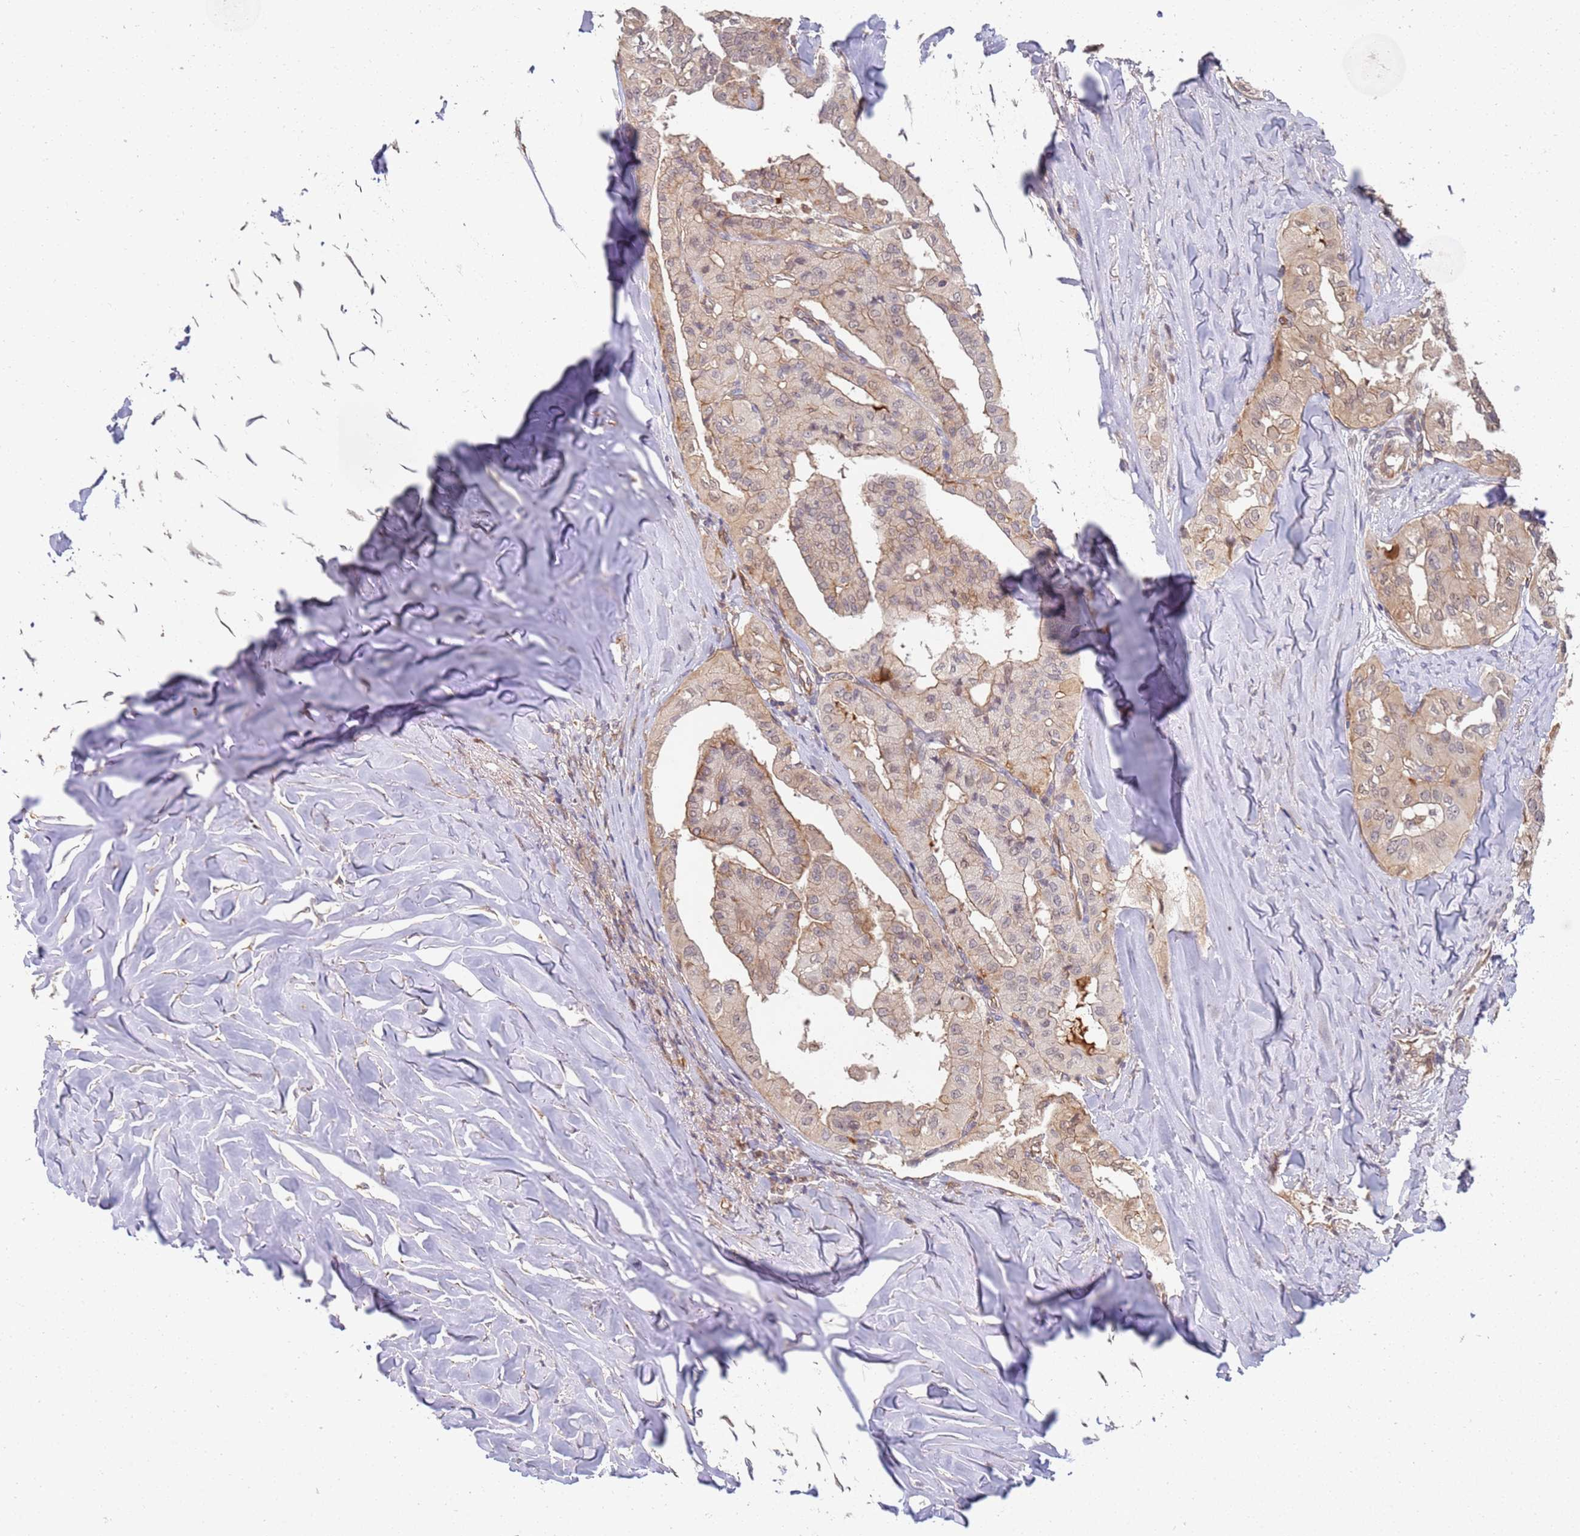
{"staining": {"intensity": "weak", "quantity": "<25%", "location": "cytoplasmic/membranous"}, "tissue": "thyroid cancer", "cell_type": "Tumor cells", "image_type": "cancer", "snomed": [{"axis": "morphology", "description": "Papillary adenocarcinoma, NOS"}, {"axis": "topography", "description": "Thyroid gland"}], "caption": "Immunohistochemical staining of thyroid cancer reveals no significant staining in tumor cells. (DAB (3,3'-diaminobenzidine) immunohistochemistry (IHC) visualized using brightfield microscopy, high magnification).", "gene": "ABCB6", "patient": {"sex": "female", "age": 59}}